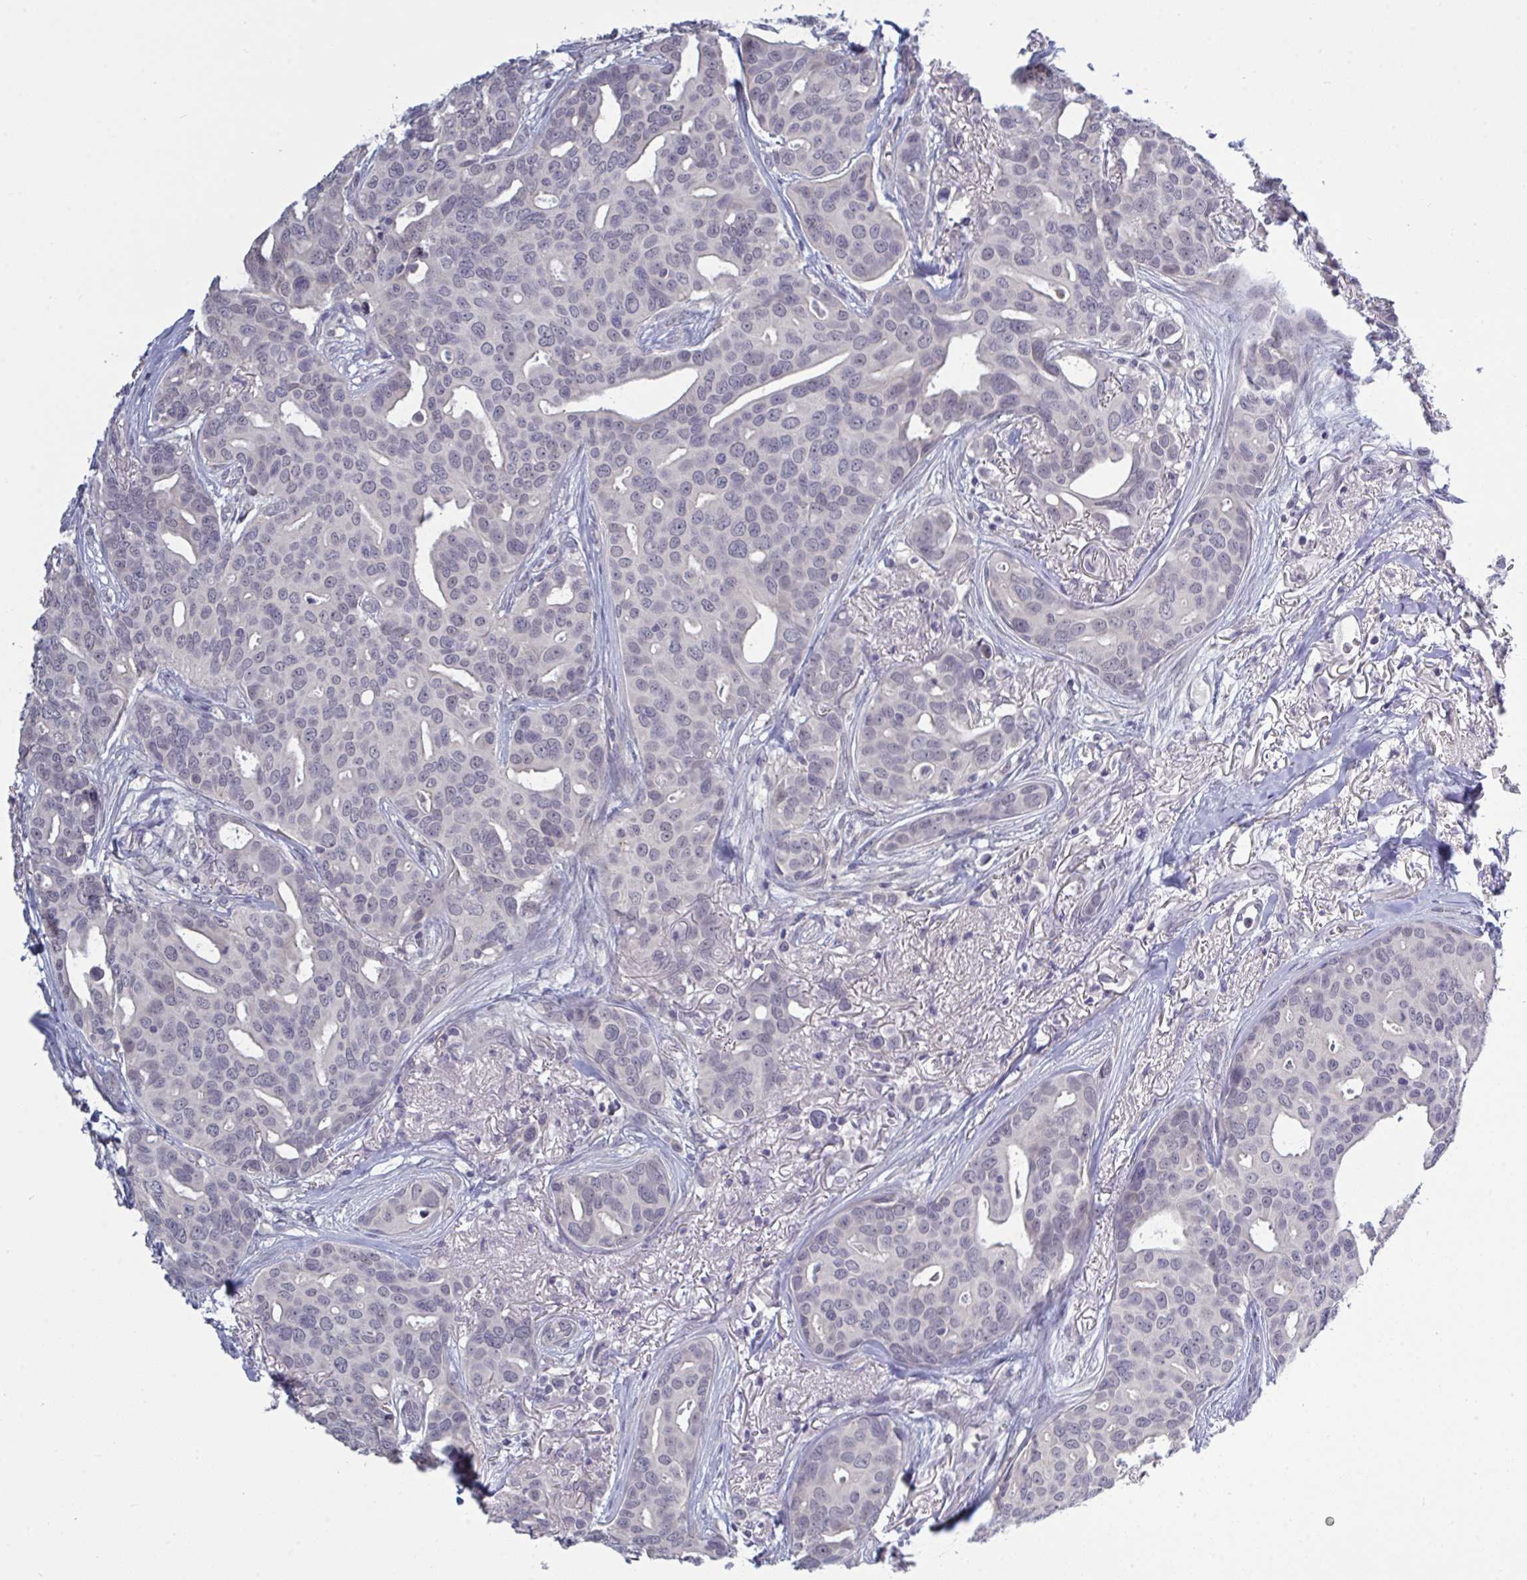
{"staining": {"intensity": "negative", "quantity": "none", "location": "none"}, "tissue": "breast cancer", "cell_type": "Tumor cells", "image_type": "cancer", "snomed": [{"axis": "morphology", "description": "Duct carcinoma"}, {"axis": "topography", "description": "Breast"}], "caption": "IHC of breast infiltrating ductal carcinoma exhibits no staining in tumor cells. (Brightfield microscopy of DAB immunohistochemistry (IHC) at high magnification).", "gene": "ZNF784", "patient": {"sex": "female", "age": 54}}